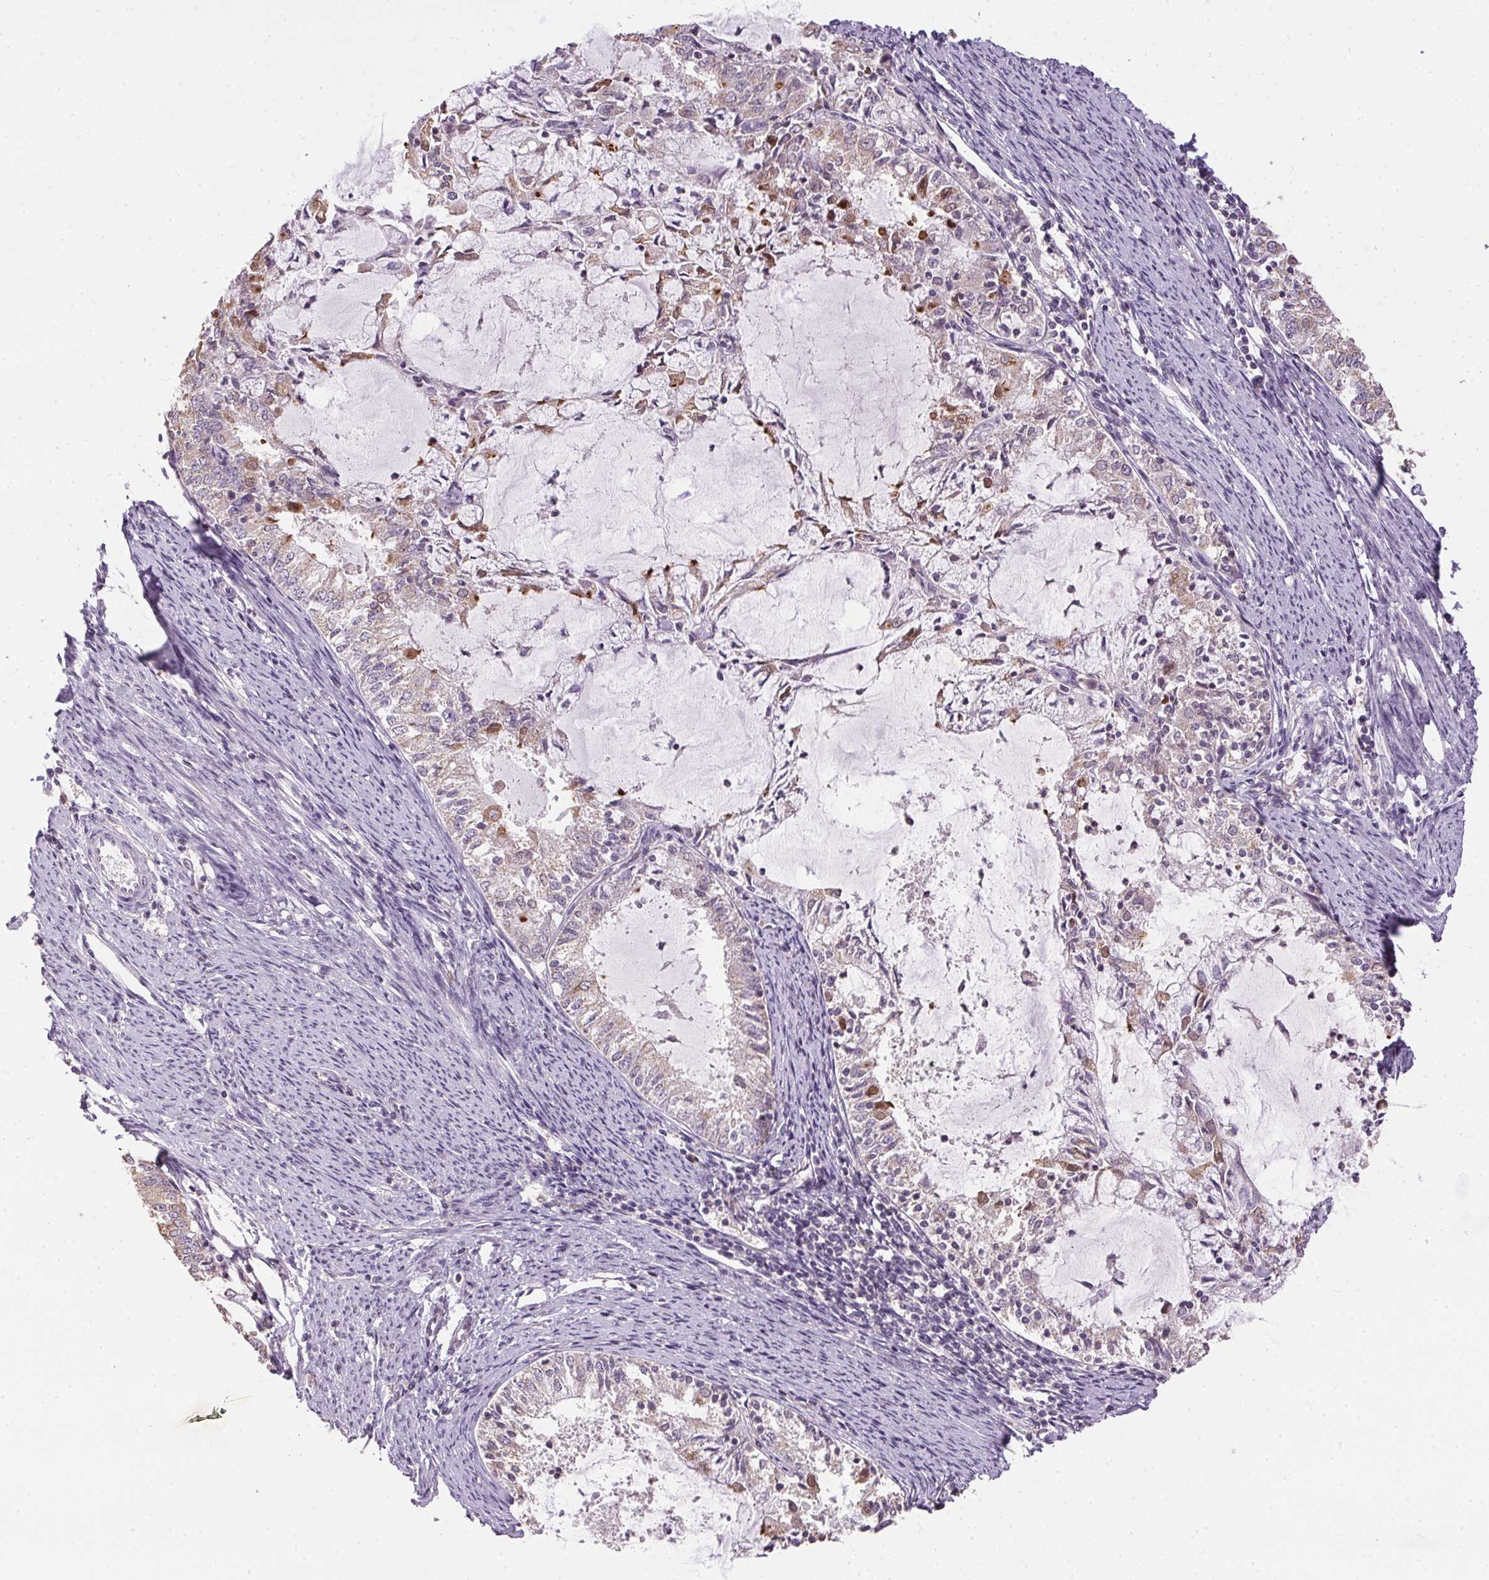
{"staining": {"intensity": "moderate", "quantity": "<25%", "location": "cytoplasmic/membranous"}, "tissue": "endometrial cancer", "cell_type": "Tumor cells", "image_type": "cancer", "snomed": [{"axis": "morphology", "description": "Adenocarcinoma, NOS"}, {"axis": "topography", "description": "Endometrium"}], "caption": "An immunohistochemistry micrograph of neoplastic tissue is shown. Protein staining in brown shows moderate cytoplasmic/membranous positivity in endometrial cancer within tumor cells. The staining is performed using DAB brown chromogen to label protein expression. The nuclei are counter-stained blue using hematoxylin.", "gene": "SPACA9", "patient": {"sex": "female", "age": 57}}